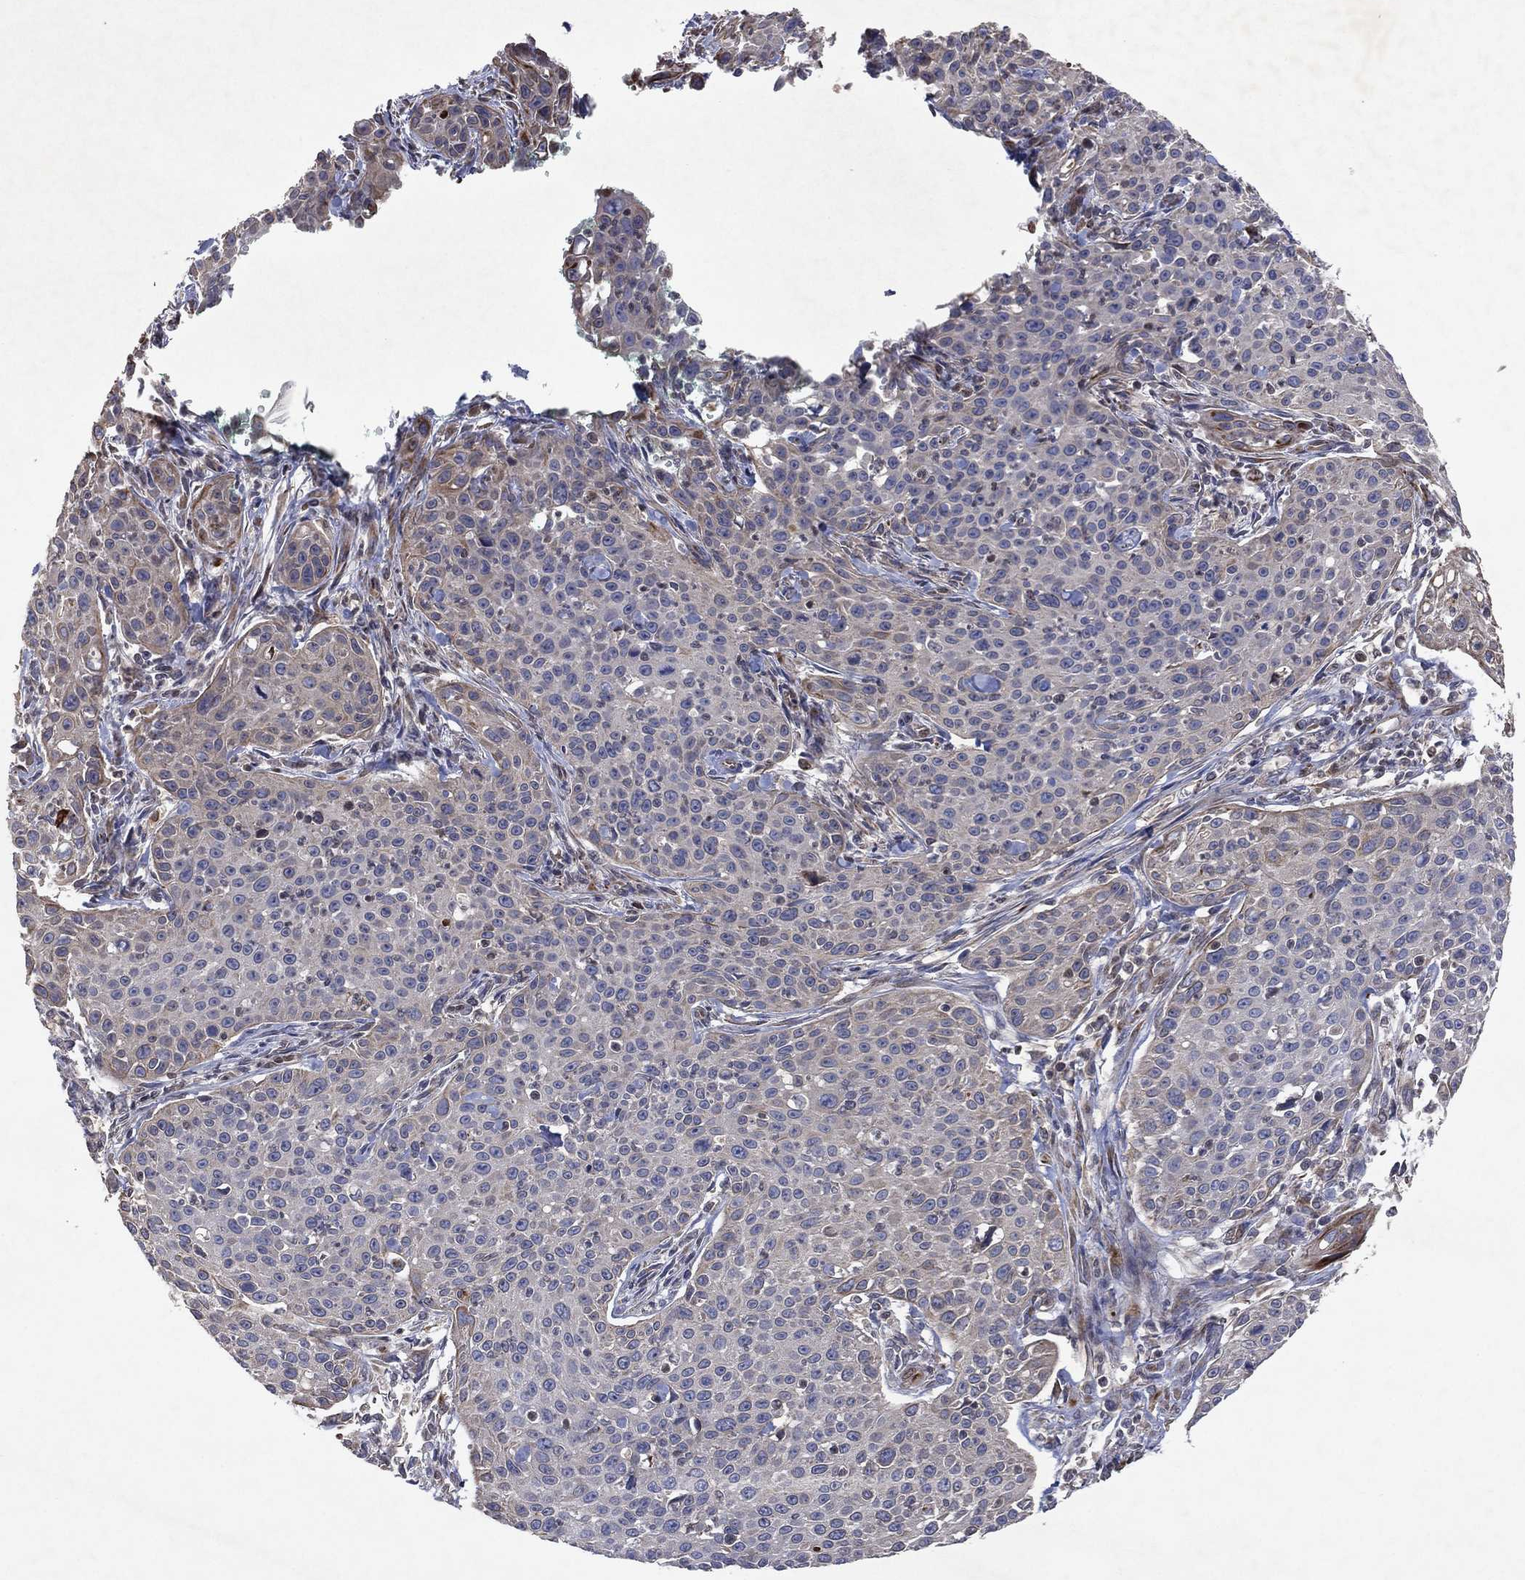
{"staining": {"intensity": "negative", "quantity": "none", "location": "none"}, "tissue": "cervical cancer", "cell_type": "Tumor cells", "image_type": "cancer", "snomed": [{"axis": "morphology", "description": "Squamous cell carcinoma, NOS"}, {"axis": "topography", "description": "Cervix"}], "caption": "IHC of human cervical cancer demonstrates no staining in tumor cells. (DAB (3,3'-diaminobenzidine) immunohistochemistry, high magnification).", "gene": "FLI1", "patient": {"sex": "female", "age": 26}}